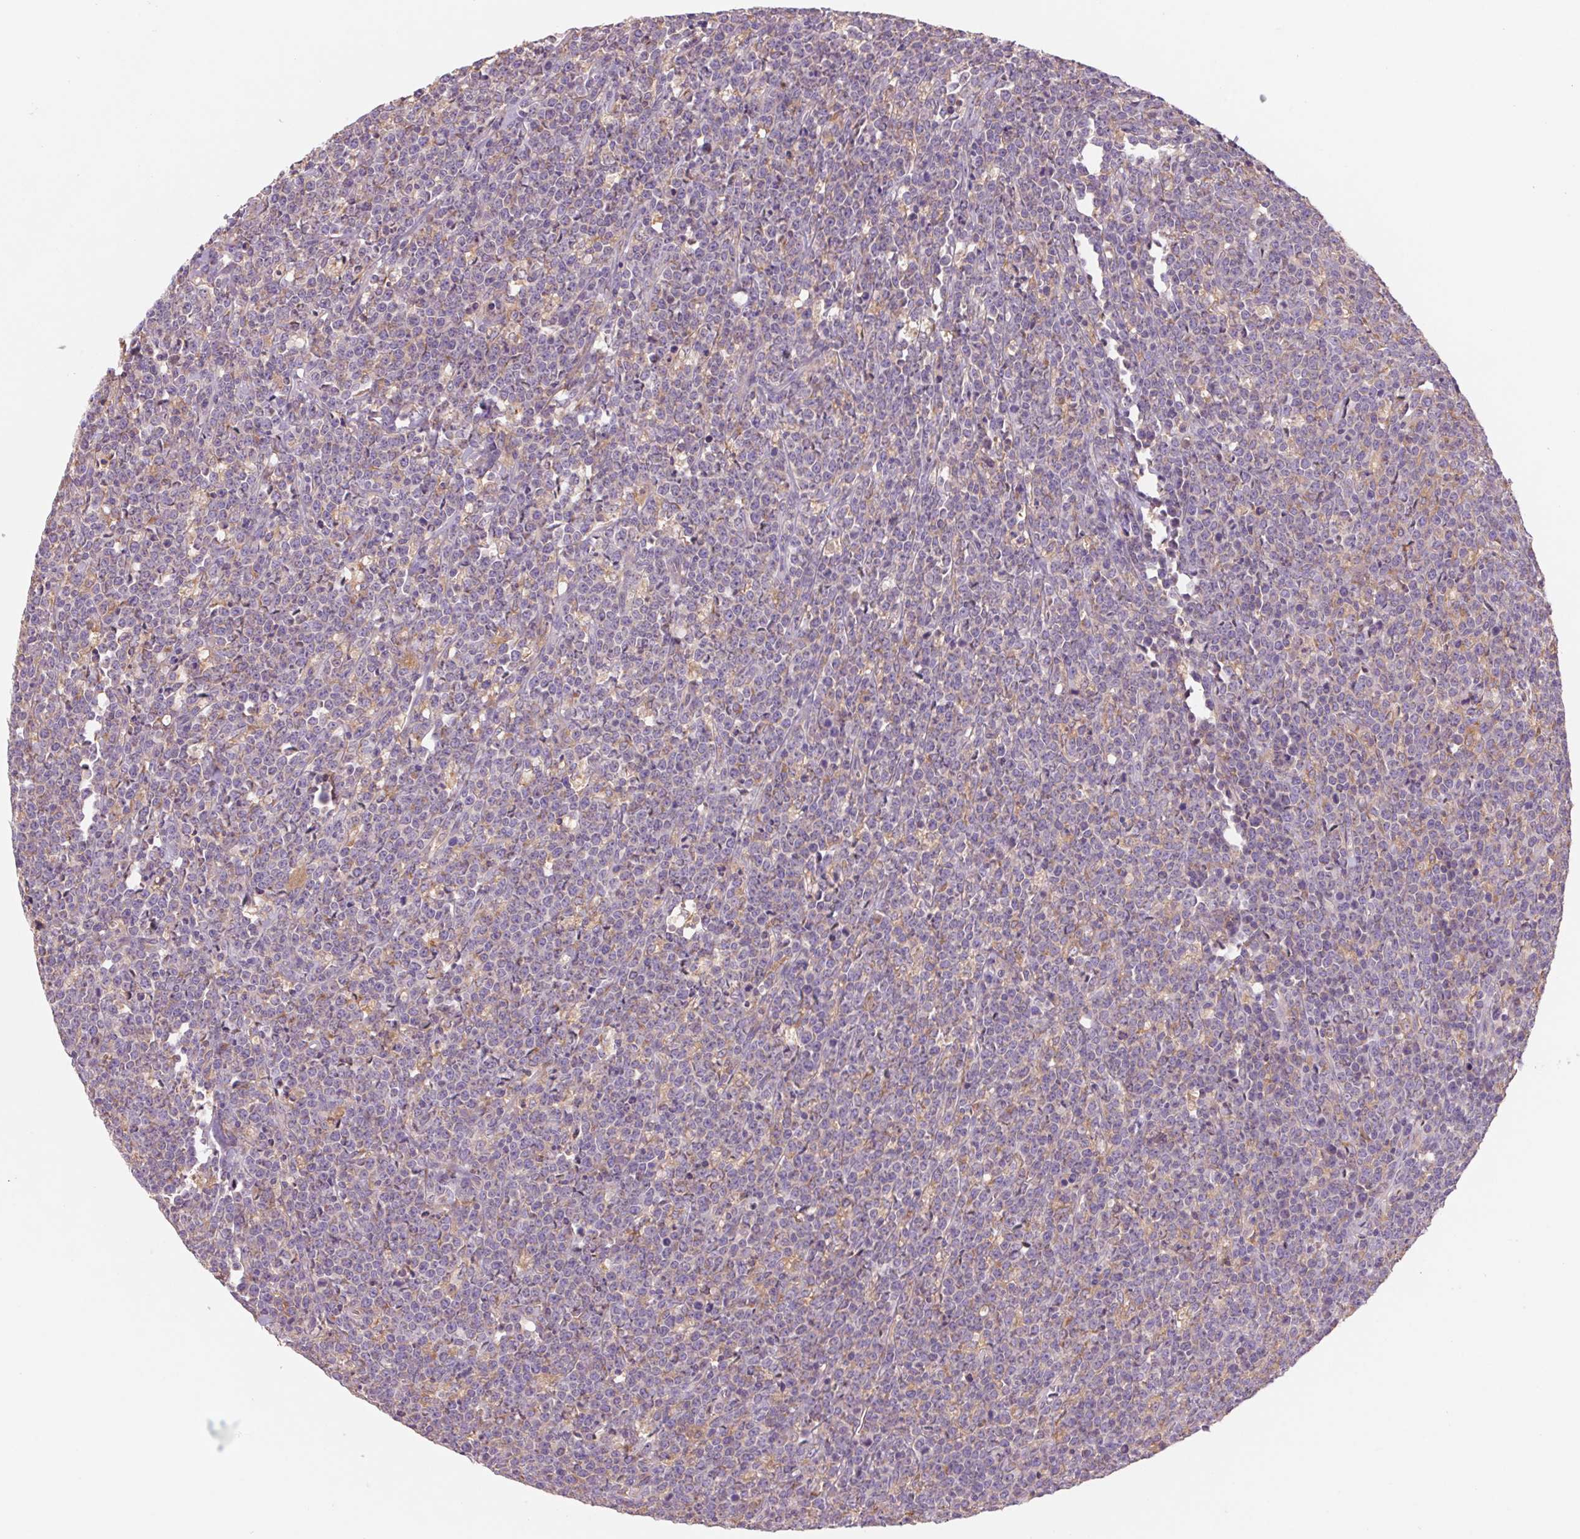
{"staining": {"intensity": "negative", "quantity": "none", "location": "none"}, "tissue": "lymphoma", "cell_type": "Tumor cells", "image_type": "cancer", "snomed": [{"axis": "morphology", "description": "Malignant lymphoma, non-Hodgkin's type, High grade"}, {"axis": "topography", "description": "Small intestine"}], "caption": "A photomicrograph of lymphoma stained for a protein demonstrates no brown staining in tumor cells.", "gene": "RAB1A", "patient": {"sex": "female", "age": 56}}